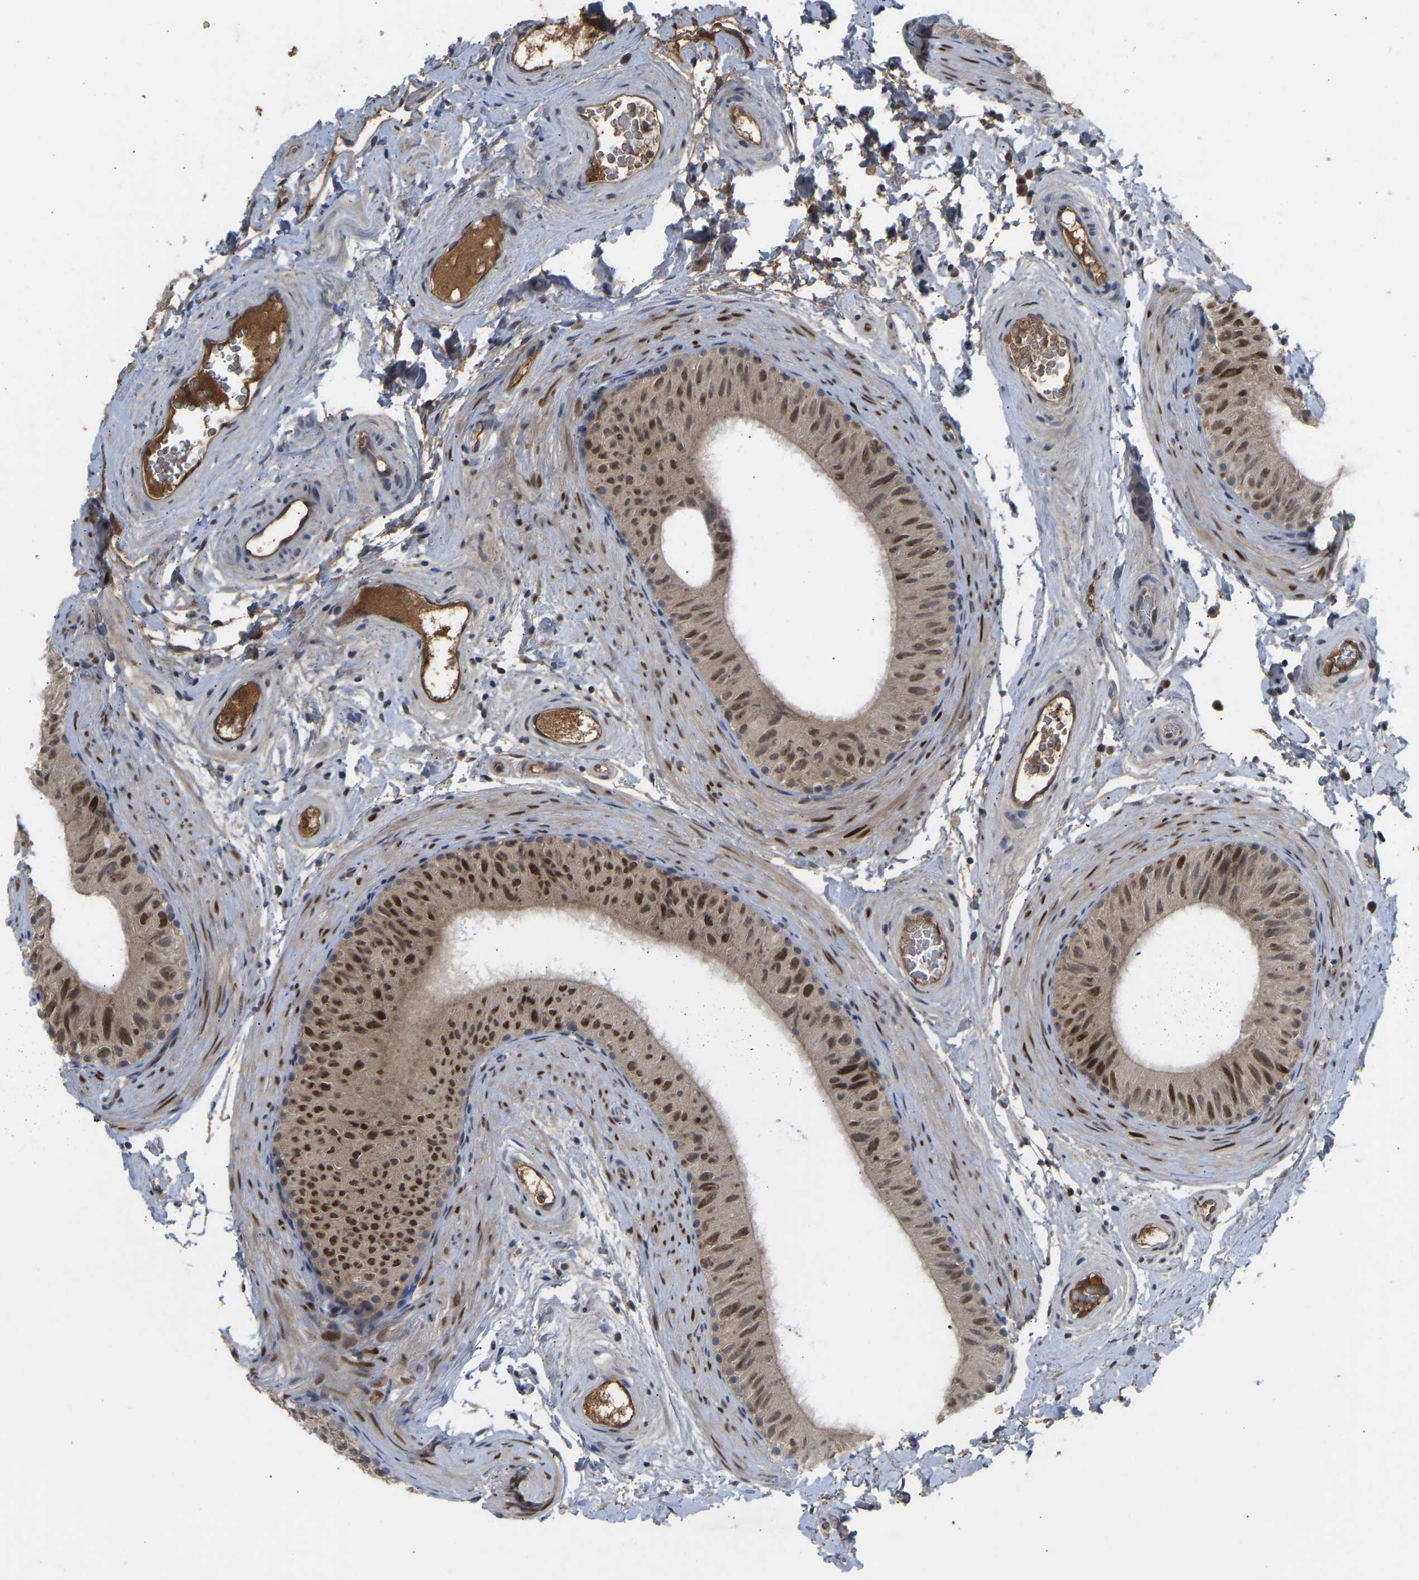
{"staining": {"intensity": "moderate", "quantity": "25%-75%", "location": "cytoplasmic/membranous,nuclear"}, "tissue": "epididymis", "cell_type": "Glandular cells", "image_type": "normal", "snomed": [{"axis": "morphology", "description": "Normal tissue, NOS"}, {"axis": "topography", "description": "Epididymis"}], "caption": "High-magnification brightfield microscopy of unremarkable epididymis stained with DAB (brown) and counterstained with hematoxylin (blue). glandular cells exhibit moderate cytoplasmic/membranous,nuclear positivity is appreciated in about25%-75% of cells.", "gene": "ZNF251", "patient": {"sex": "male", "age": 34}}